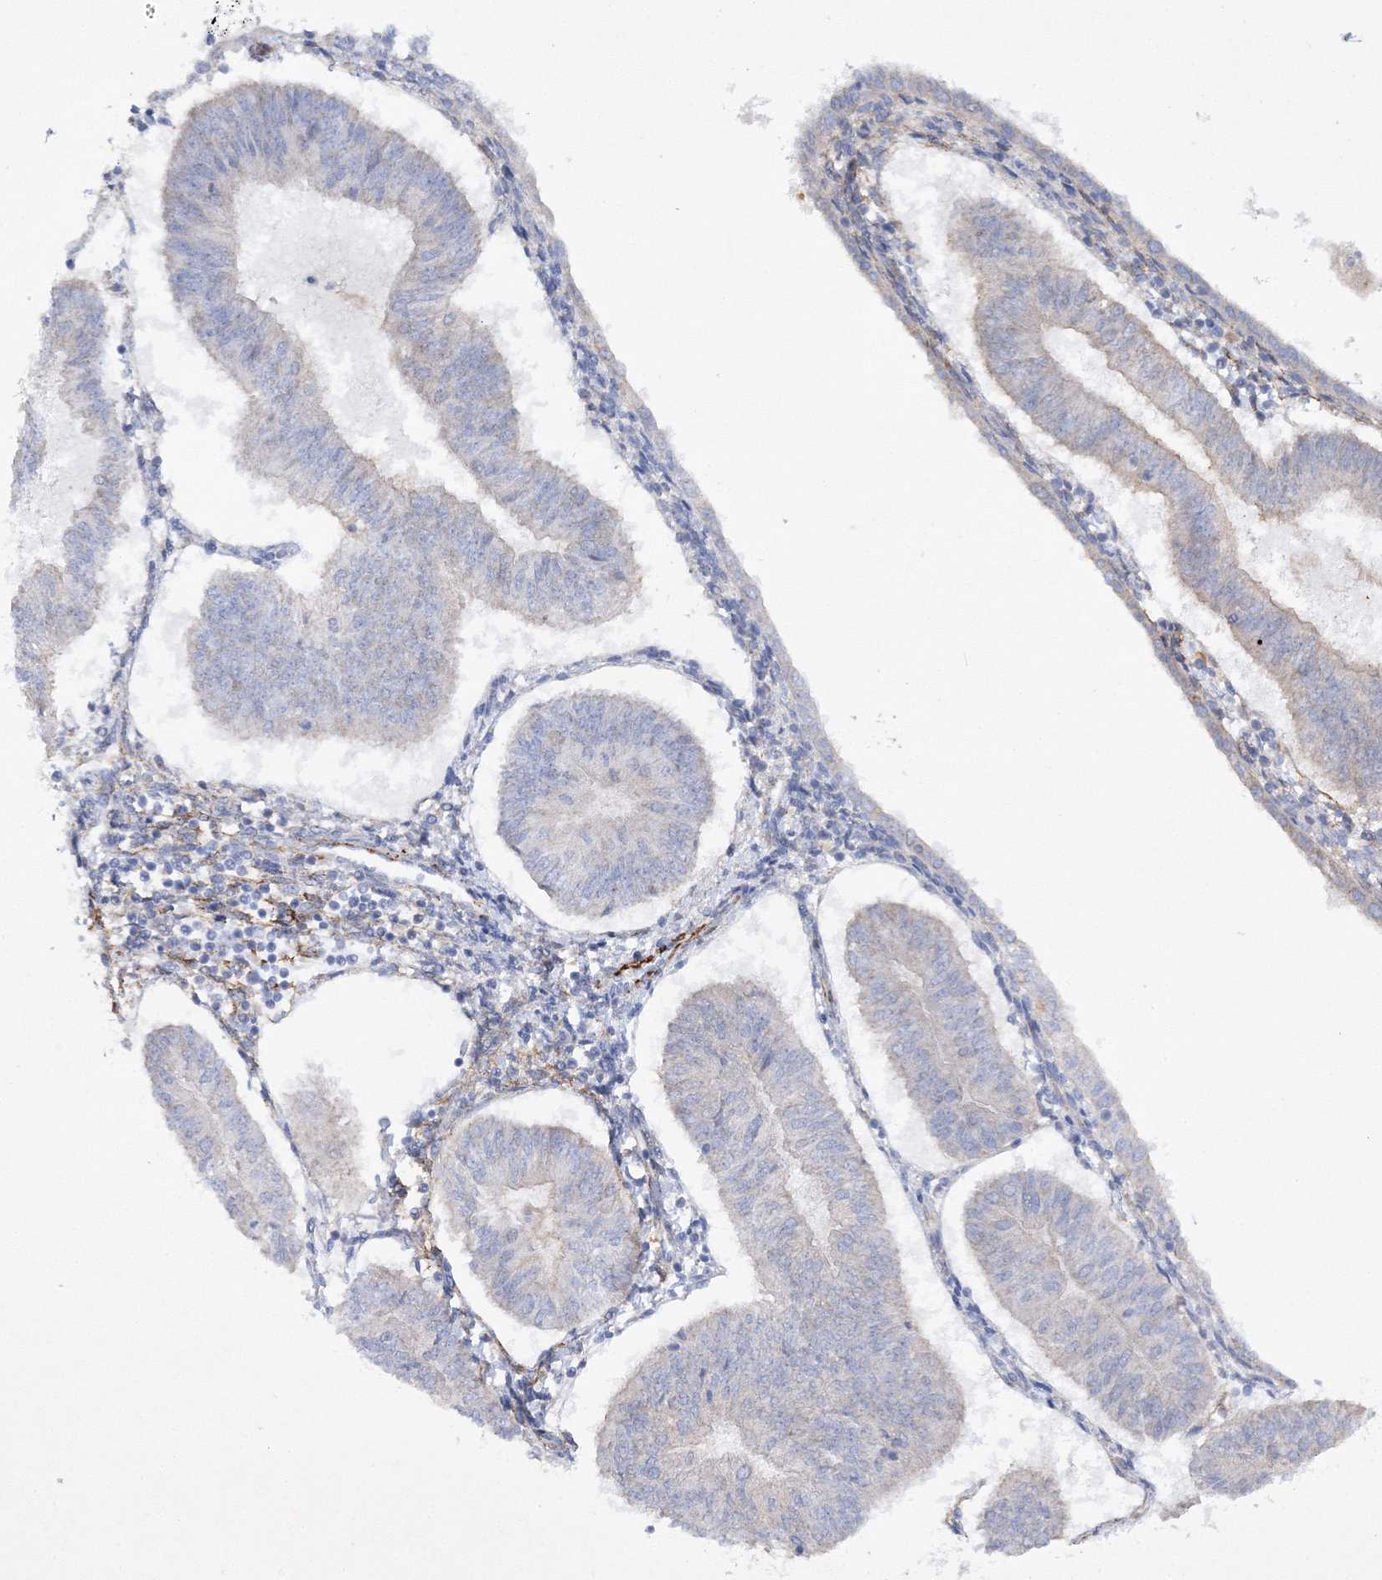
{"staining": {"intensity": "negative", "quantity": "none", "location": "none"}, "tissue": "endometrial cancer", "cell_type": "Tumor cells", "image_type": "cancer", "snomed": [{"axis": "morphology", "description": "Adenocarcinoma, NOS"}, {"axis": "topography", "description": "Endometrium"}], "caption": "Endometrial adenocarcinoma was stained to show a protein in brown. There is no significant staining in tumor cells. (Brightfield microscopy of DAB IHC at high magnification).", "gene": "RTN2", "patient": {"sex": "female", "age": 58}}